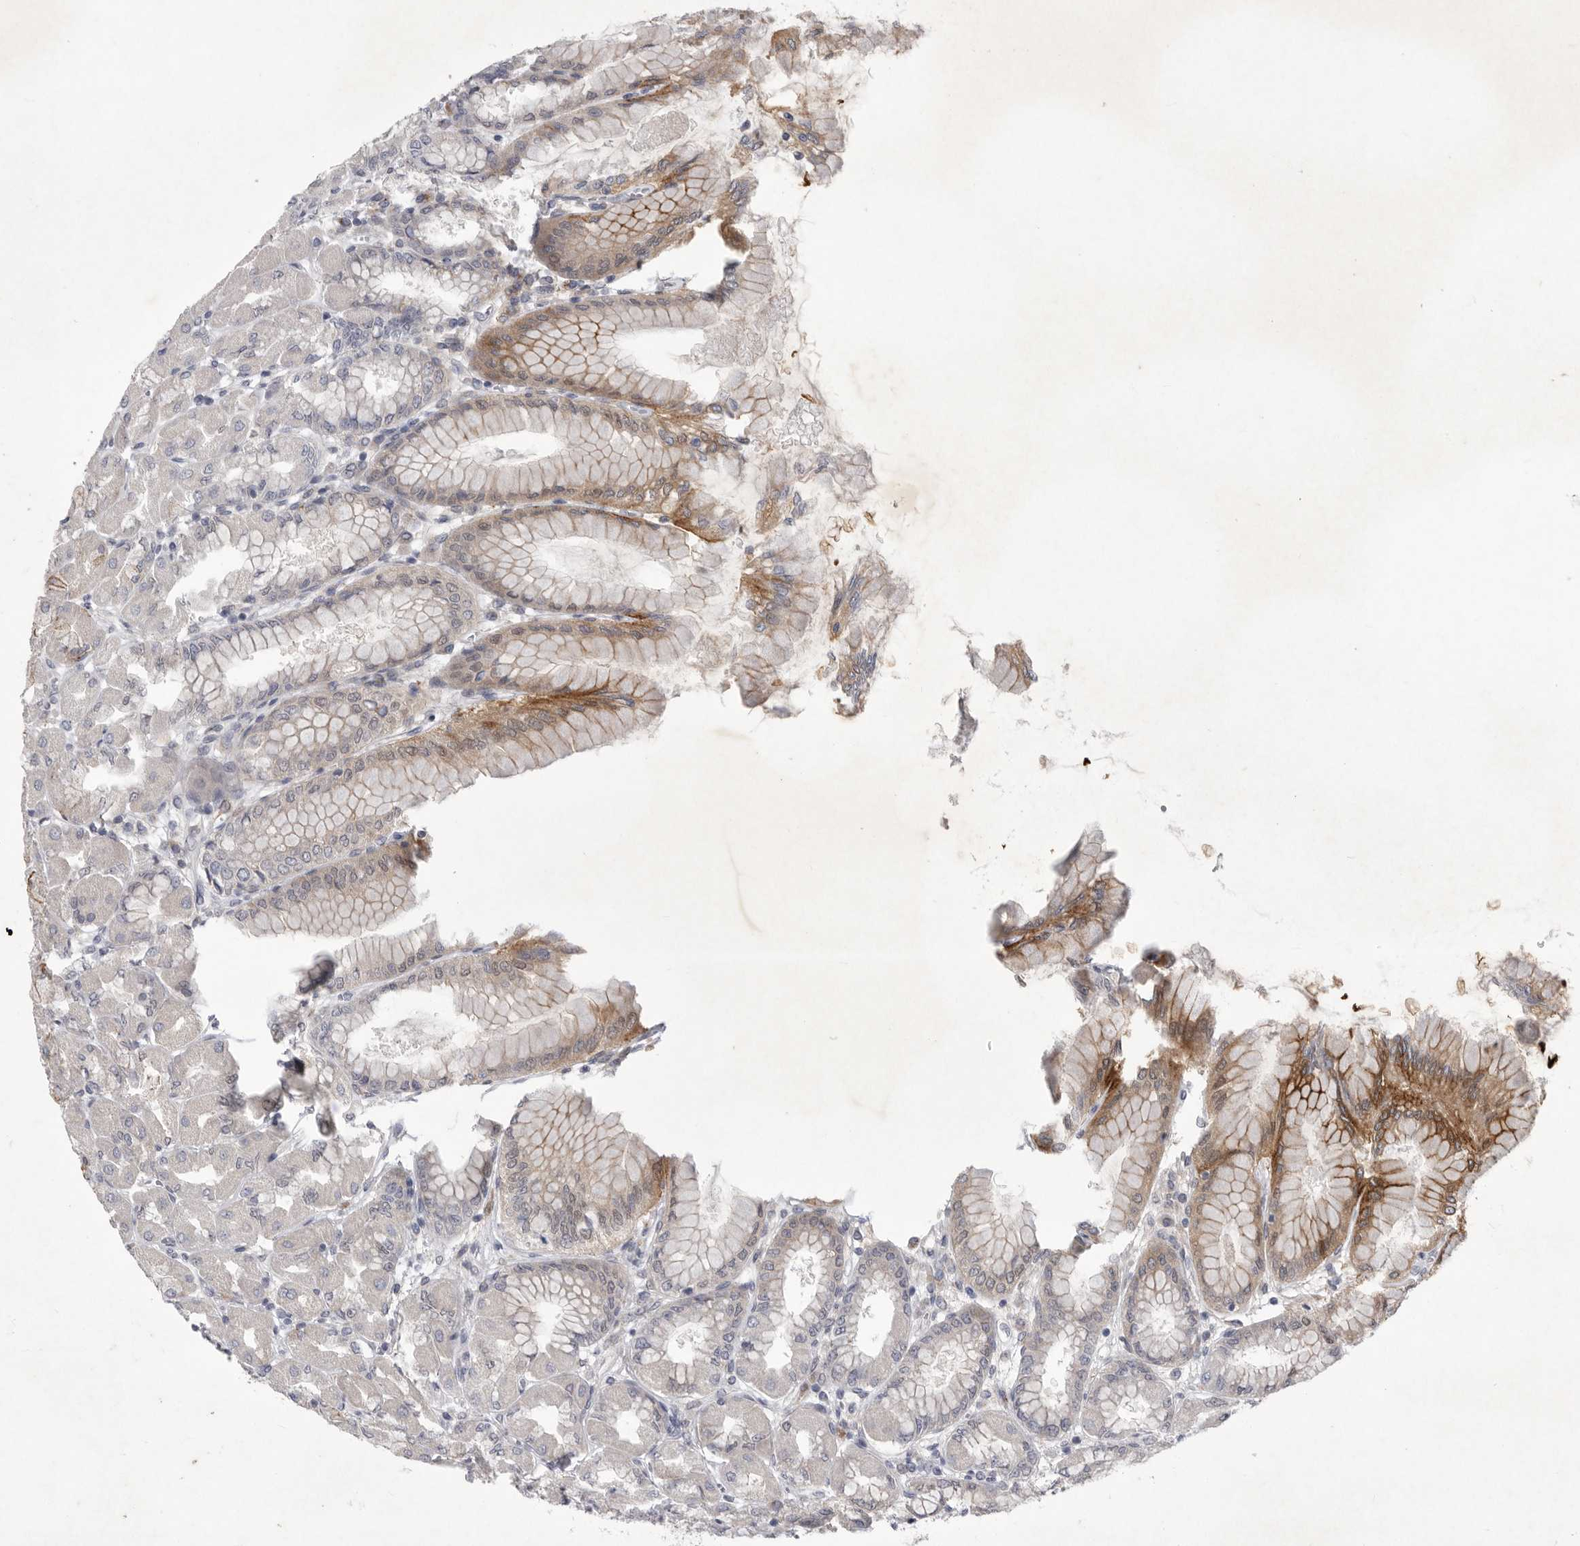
{"staining": {"intensity": "moderate", "quantity": "25%-75%", "location": "cytoplasmic/membranous"}, "tissue": "stomach", "cell_type": "Glandular cells", "image_type": "normal", "snomed": [{"axis": "morphology", "description": "Normal tissue, NOS"}, {"axis": "topography", "description": "Stomach, upper"}], "caption": "This image exhibits normal stomach stained with immunohistochemistry (IHC) to label a protein in brown. The cytoplasmic/membranous of glandular cells show moderate positivity for the protein. Nuclei are counter-stained blue.", "gene": "SIGLEC10", "patient": {"sex": "female", "age": 56}}